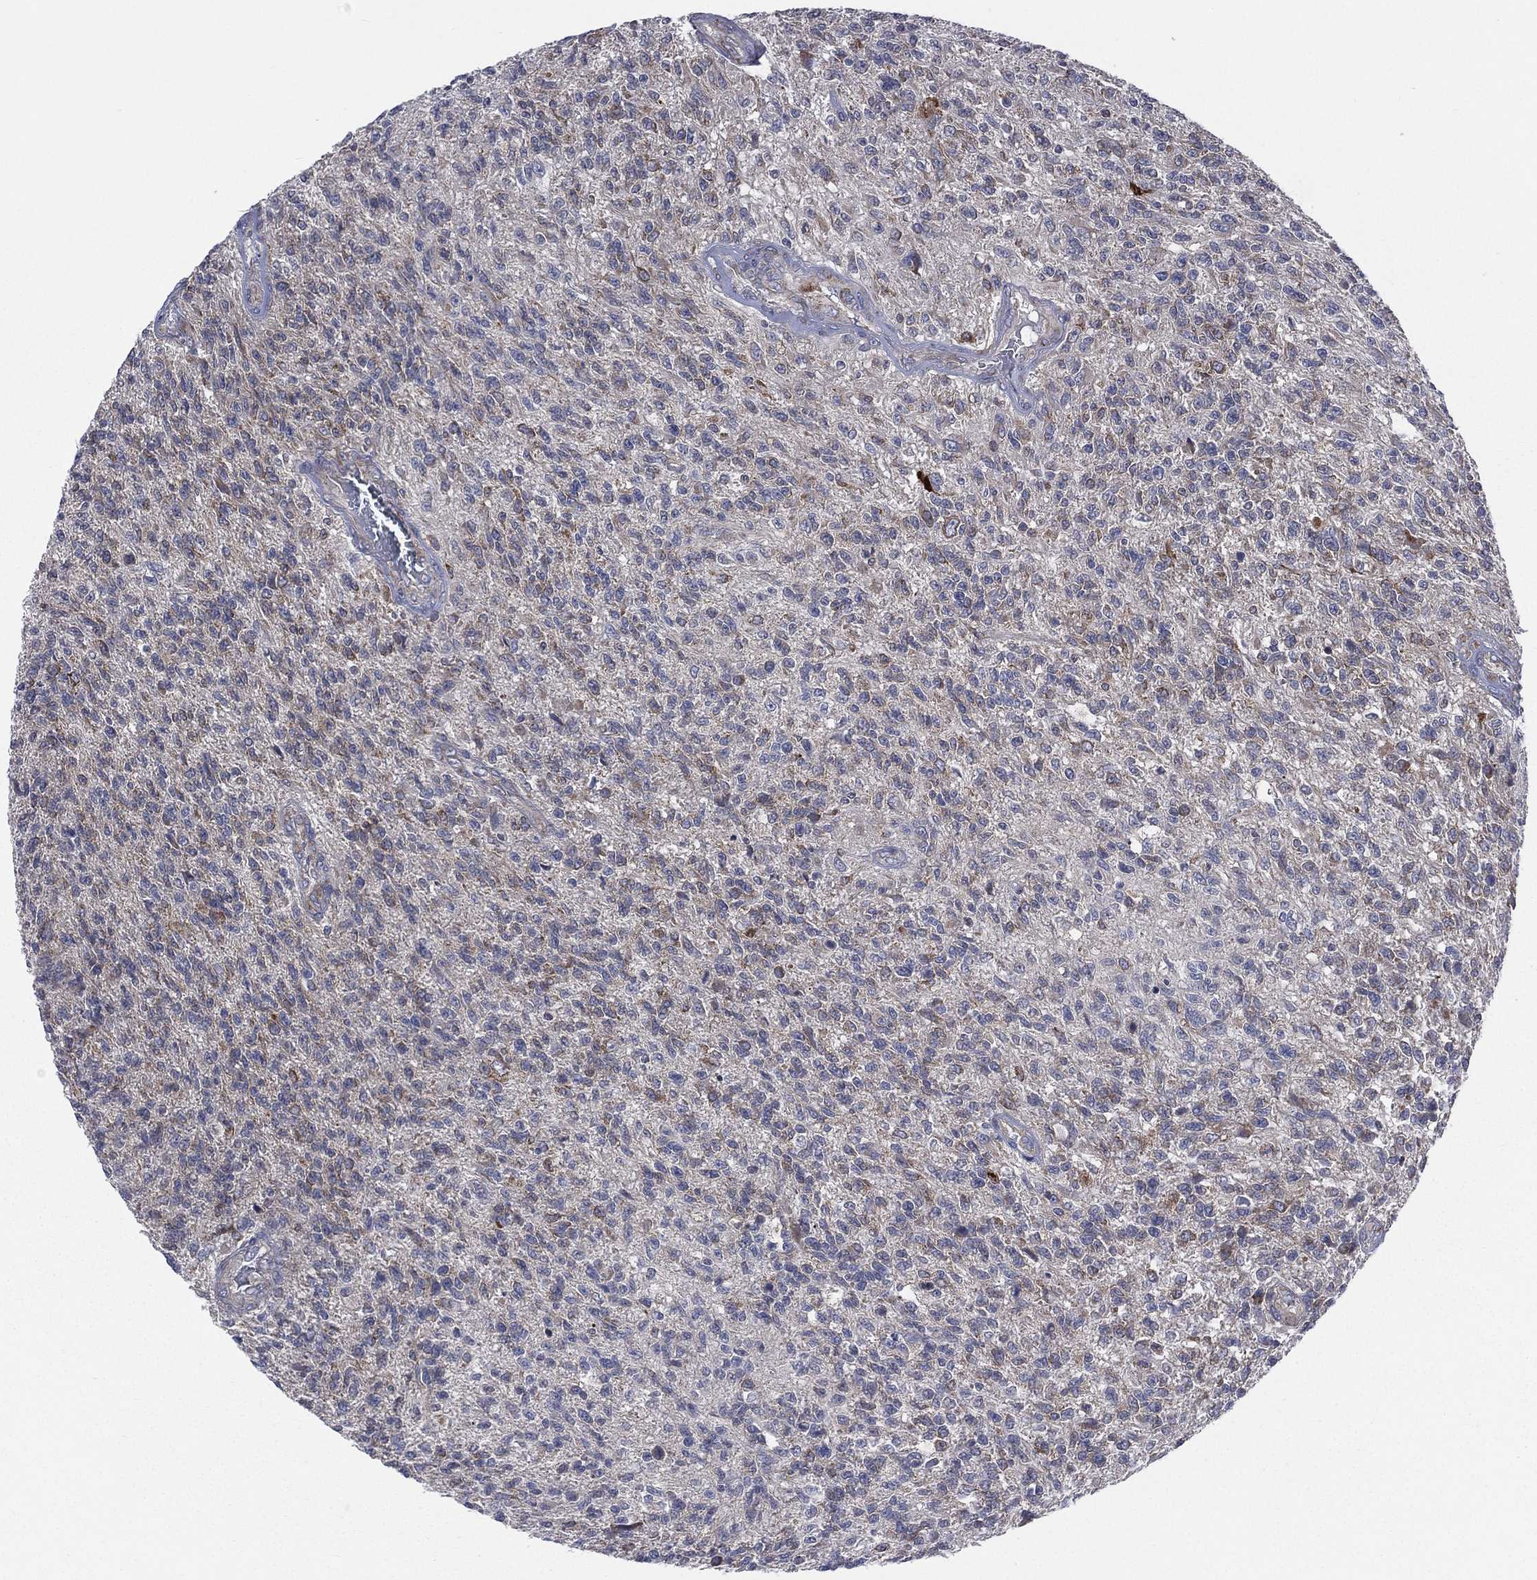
{"staining": {"intensity": "negative", "quantity": "none", "location": "none"}, "tissue": "glioma", "cell_type": "Tumor cells", "image_type": "cancer", "snomed": [{"axis": "morphology", "description": "Glioma, malignant, High grade"}, {"axis": "topography", "description": "Brain"}], "caption": "Glioma stained for a protein using immunohistochemistry (IHC) demonstrates no expression tumor cells.", "gene": "CCDC159", "patient": {"sex": "male", "age": 56}}